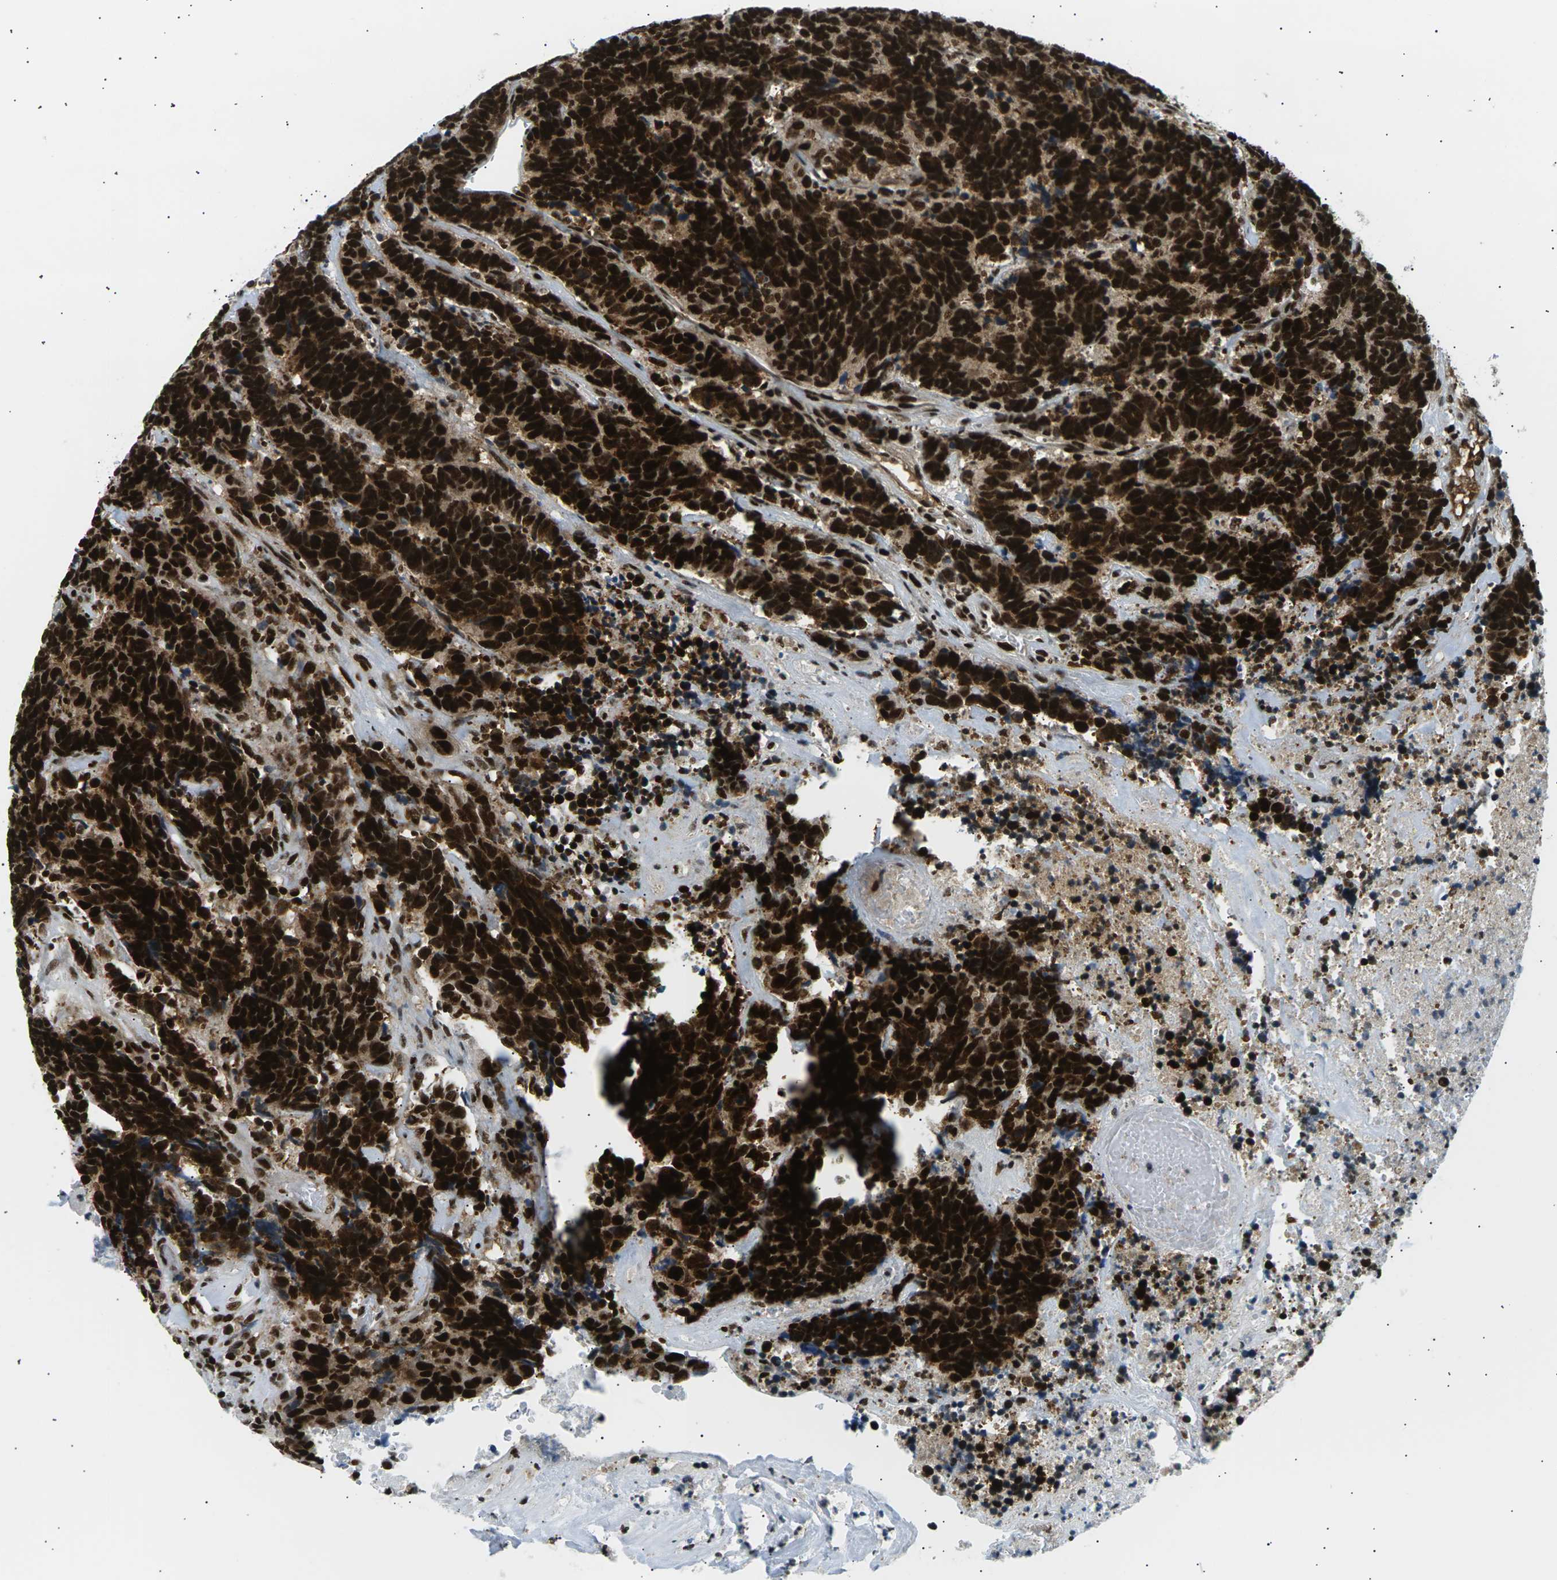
{"staining": {"intensity": "strong", "quantity": ">75%", "location": "cytoplasmic/membranous,nuclear"}, "tissue": "carcinoid", "cell_type": "Tumor cells", "image_type": "cancer", "snomed": [{"axis": "morphology", "description": "Carcinoma, NOS"}, {"axis": "morphology", "description": "Carcinoid, malignant, NOS"}, {"axis": "topography", "description": "Urinary bladder"}], "caption": "Human carcinoid stained for a protein (brown) shows strong cytoplasmic/membranous and nuclear positive staining in about >75% of tumor cells.", "gene": "RPA2", "patient": {"sex": "male", "age": 57}}